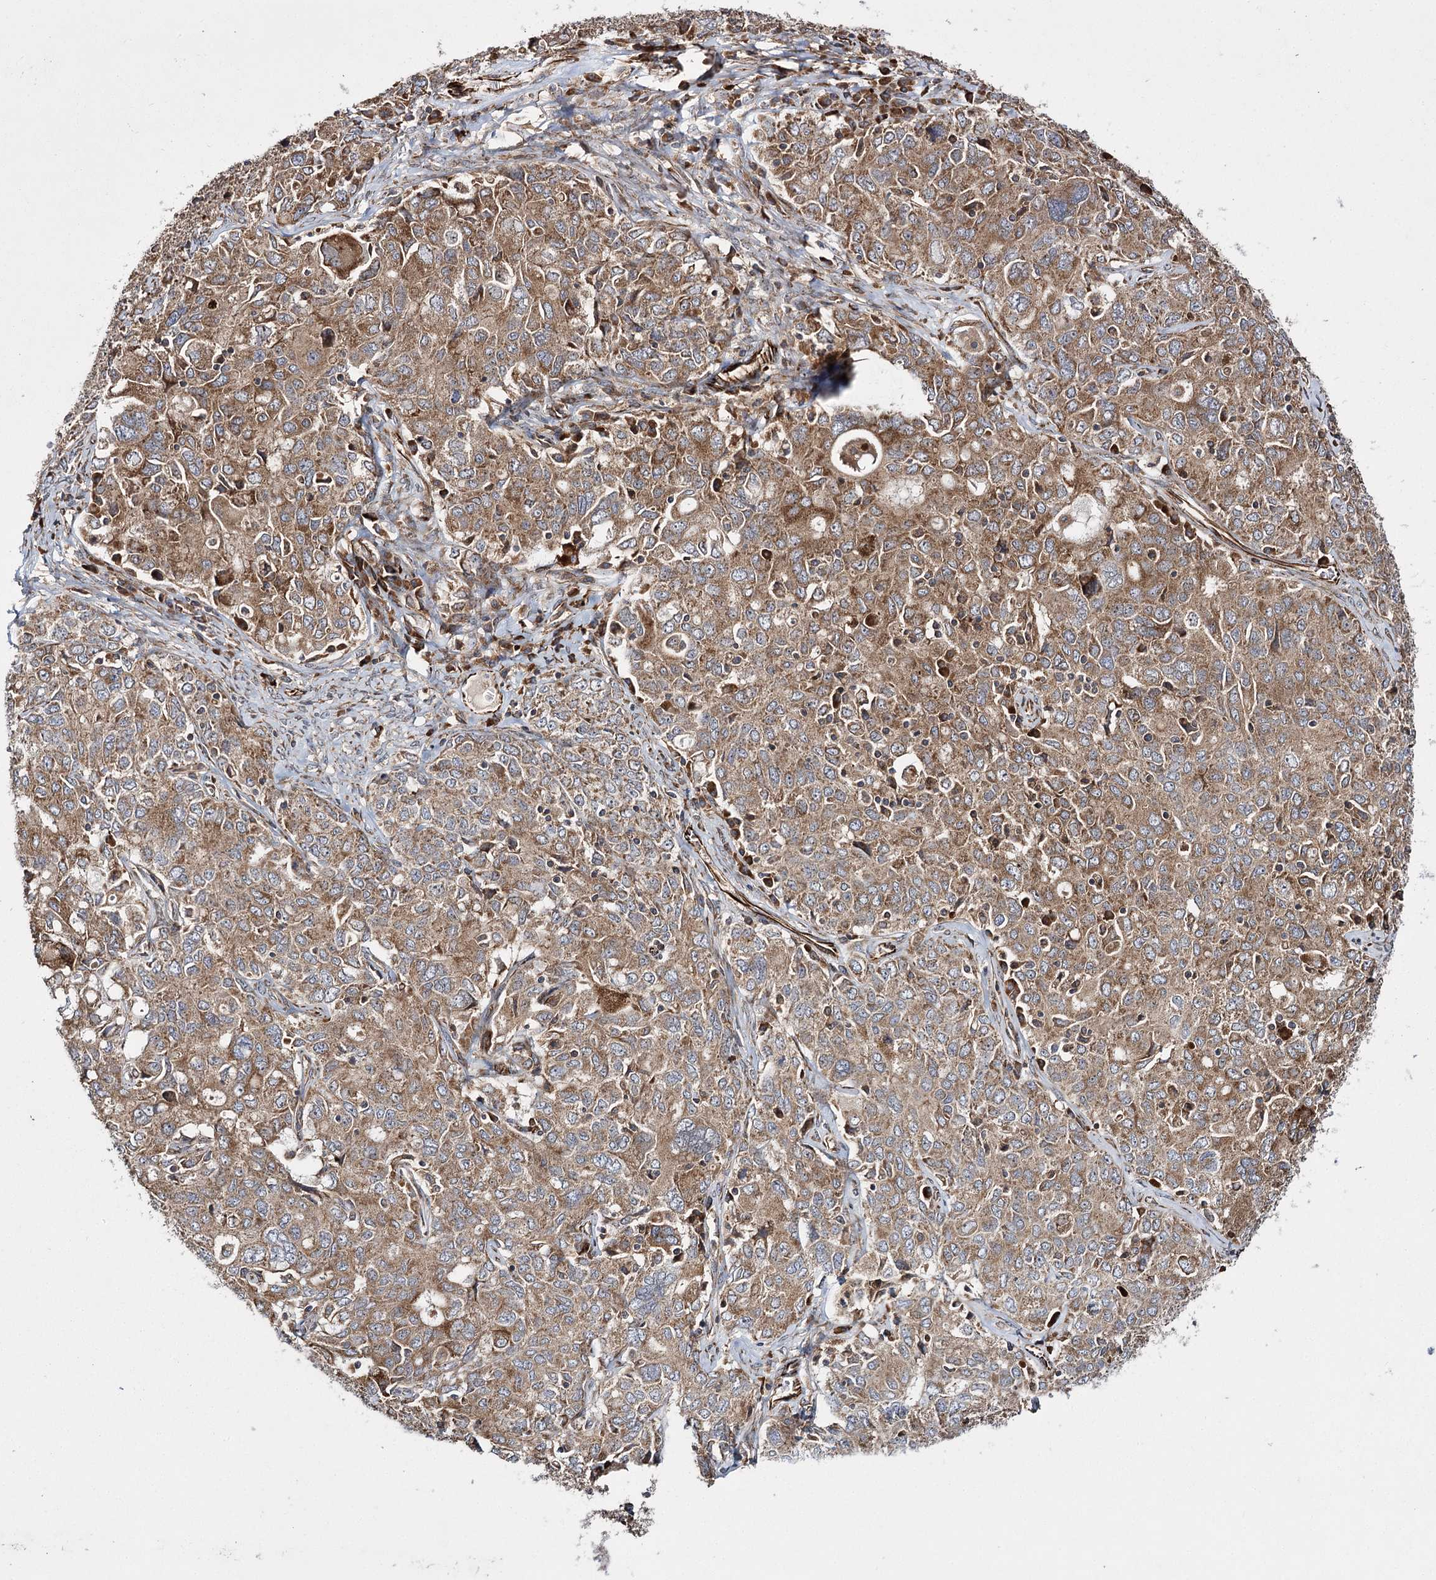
{"staining": {"intensity": "moderate", "quantity": ">75%", "location": "cytoplasmic/membranous"}, "tissue": "ovarian cancer", "cell_type": "Tumor cells", "image_type": "cancer", "snomed": [{"axis": "morphology", "description": "Carcinoma, endometroid"}, {"axis": "topography", "description": "Ovary"}], "caption": "There is medium levels of moderate cytoplasmic/membranous staining in tumor cells of ovarian endometroid carcinoma, as demonstrated by immunohistochemical staining (brown color).", "gene": "HECTD2", "patient": {"sex": "female", "age": 62}}